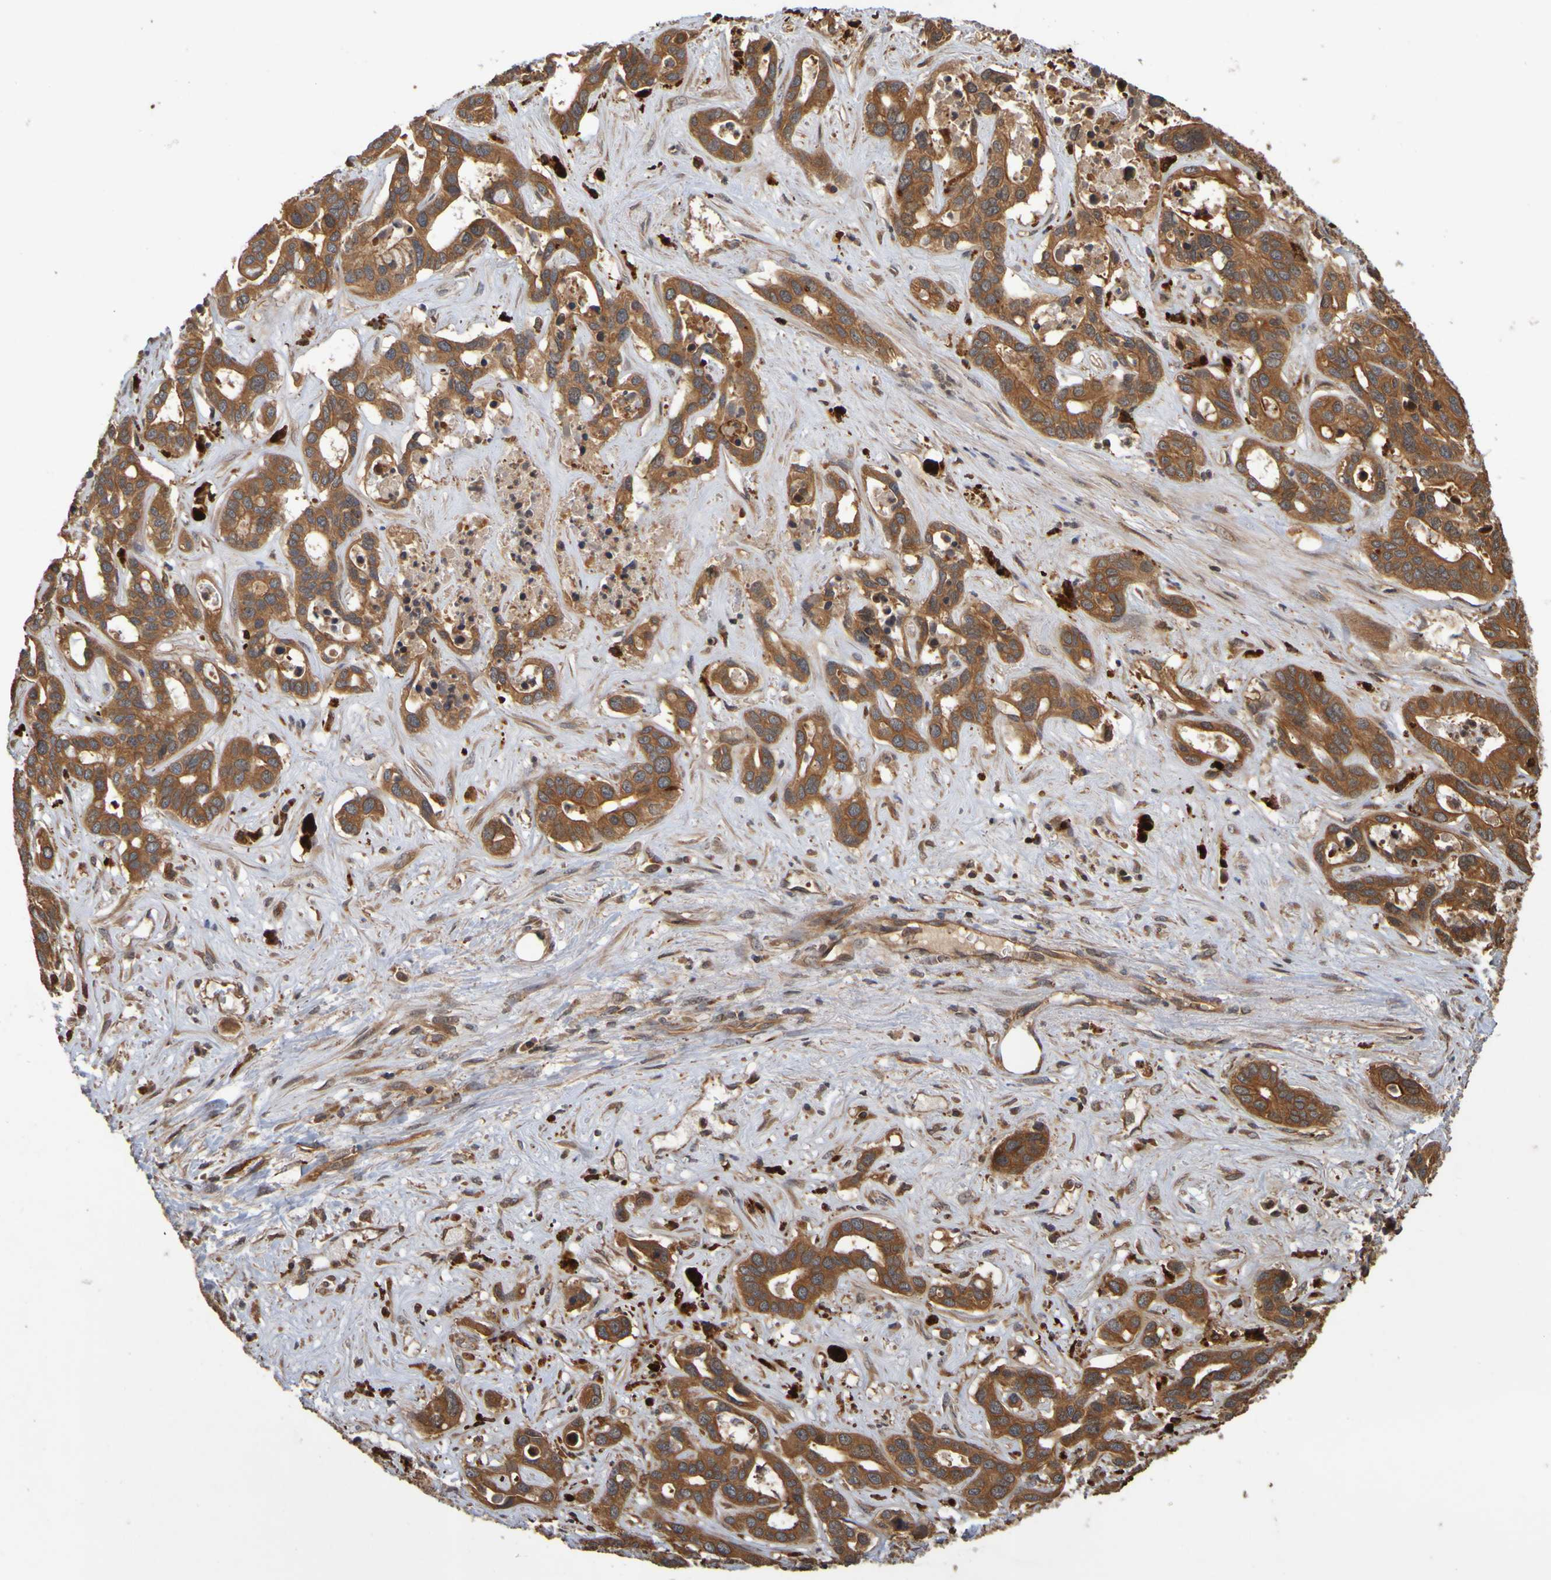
{"staining": {"intensity": "strong", "quantity": ">75%", "location": "cytoplasmic/membranous"}, "tissue": "liver cancer", "cell_type": "Tumor cells", "image_type": "cancer", "snomed": [{"axis": "morphology", "description": "Cholangiocarcinoma"}, {"axis": "topography", "description": "Liver"}], "caption": "Cholangiocarcinoma (liver) tissue shows strong cytoplasmic/membranous staining in about >75% of tumor cells, visualized by immunohistochemistry. Immunohistochemistry stains the protein in brown and the nuclei are stained blue.", "gene": "OCRL", "patient": {"sex": "female", "age": 65}}